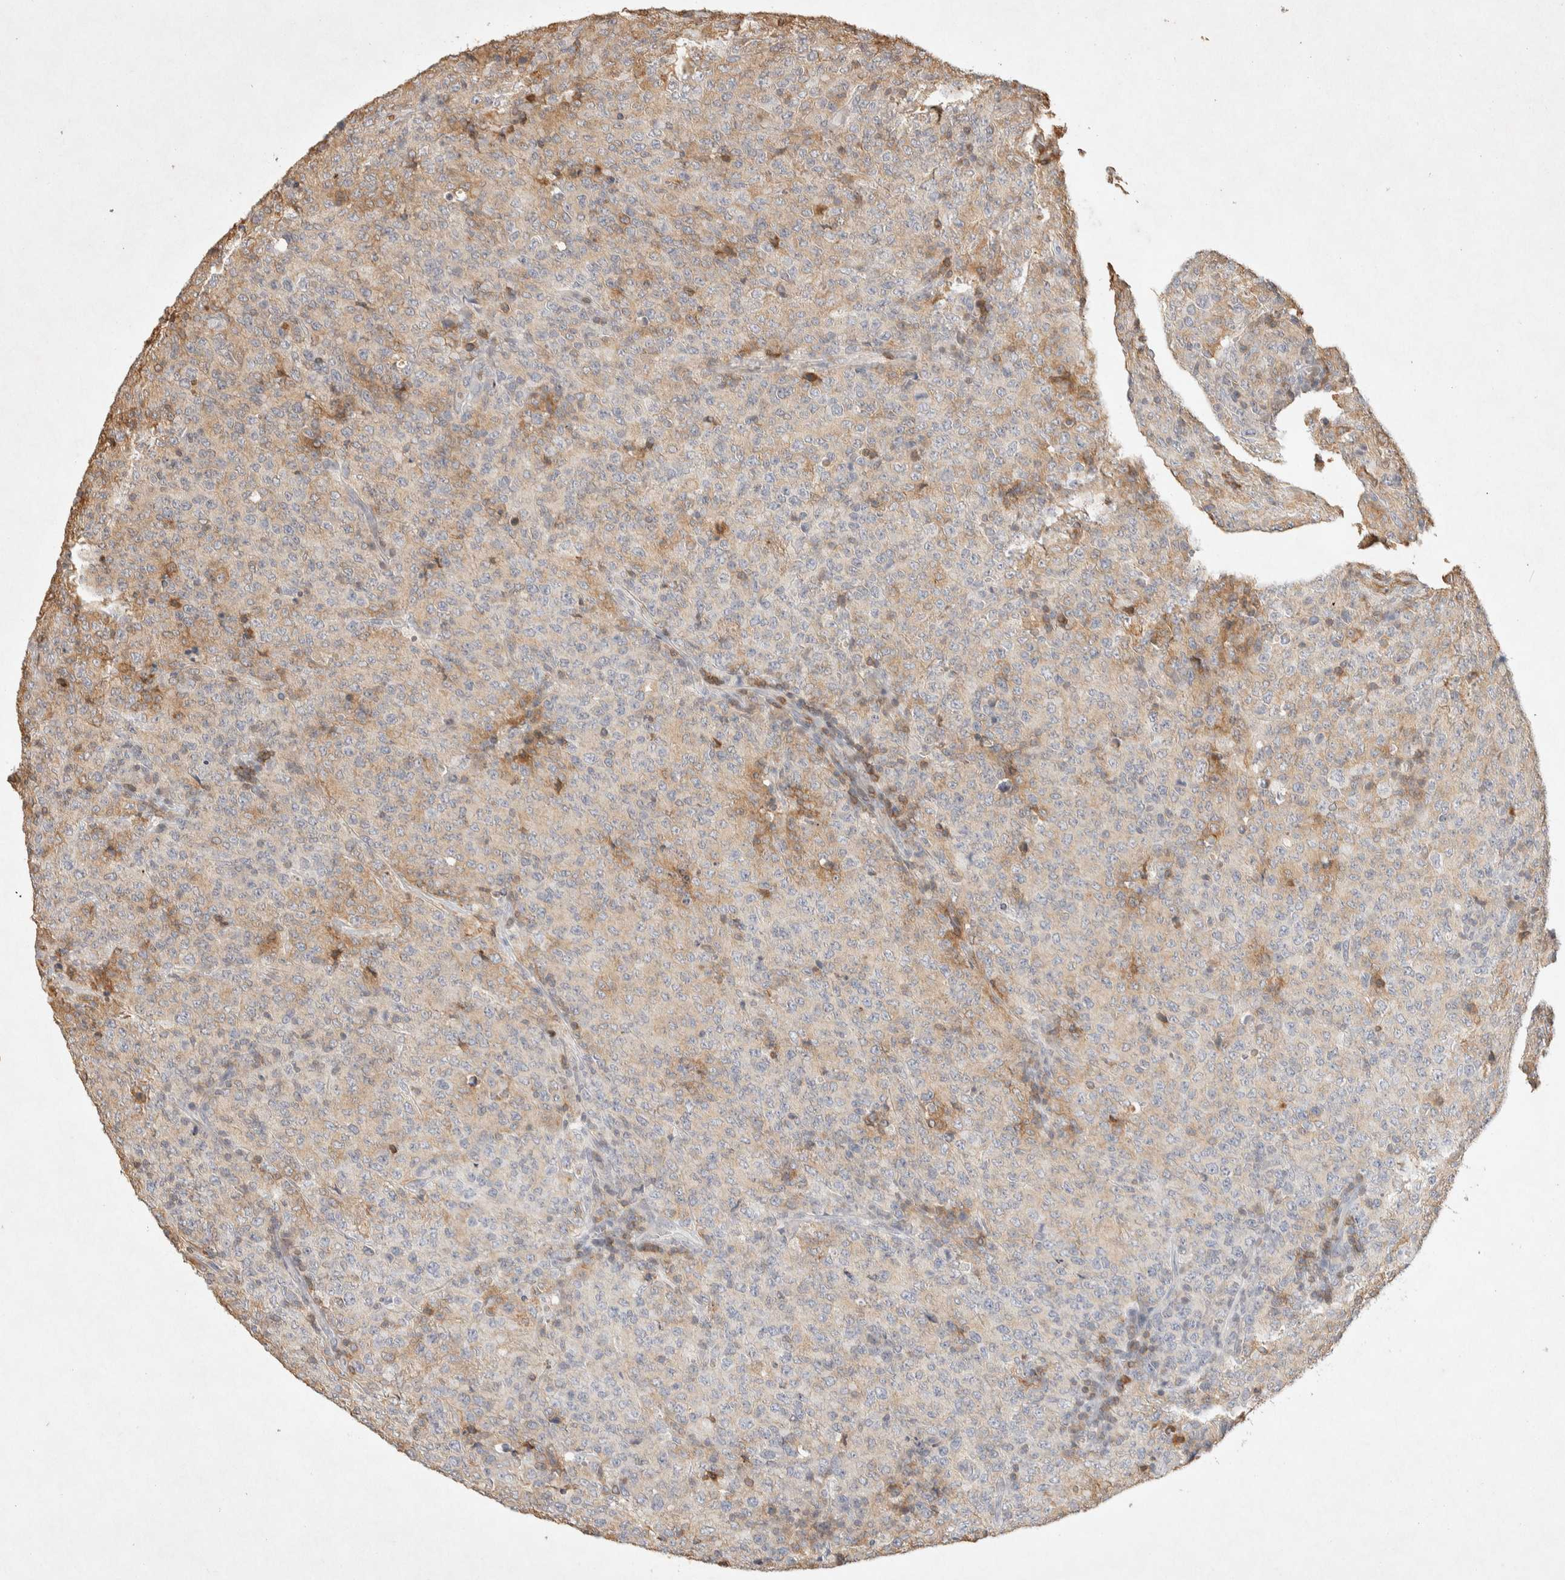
{"staining": {"intensity": "negative", "quantity": "none", "location": "none"}, "tissue": "lymphoma", "cell_type": "Tumor cells", "image_type": "cancer", "snomed": [{"axis": "morphology", "description": "Malignant lymphoma, non-Hodgkin's type, High grade"}, {"axis": "topography", "description": "Tonsil"}], "caption": "Lymphoma was stained to show a protein in brown. There is no significant expression in tumor cells. (DAB (3,3'-diaminobenzidine) immunohistochemistry, high magnification).", "gene": "RAC2", "patient": {"sex": "female", "age": 36}}